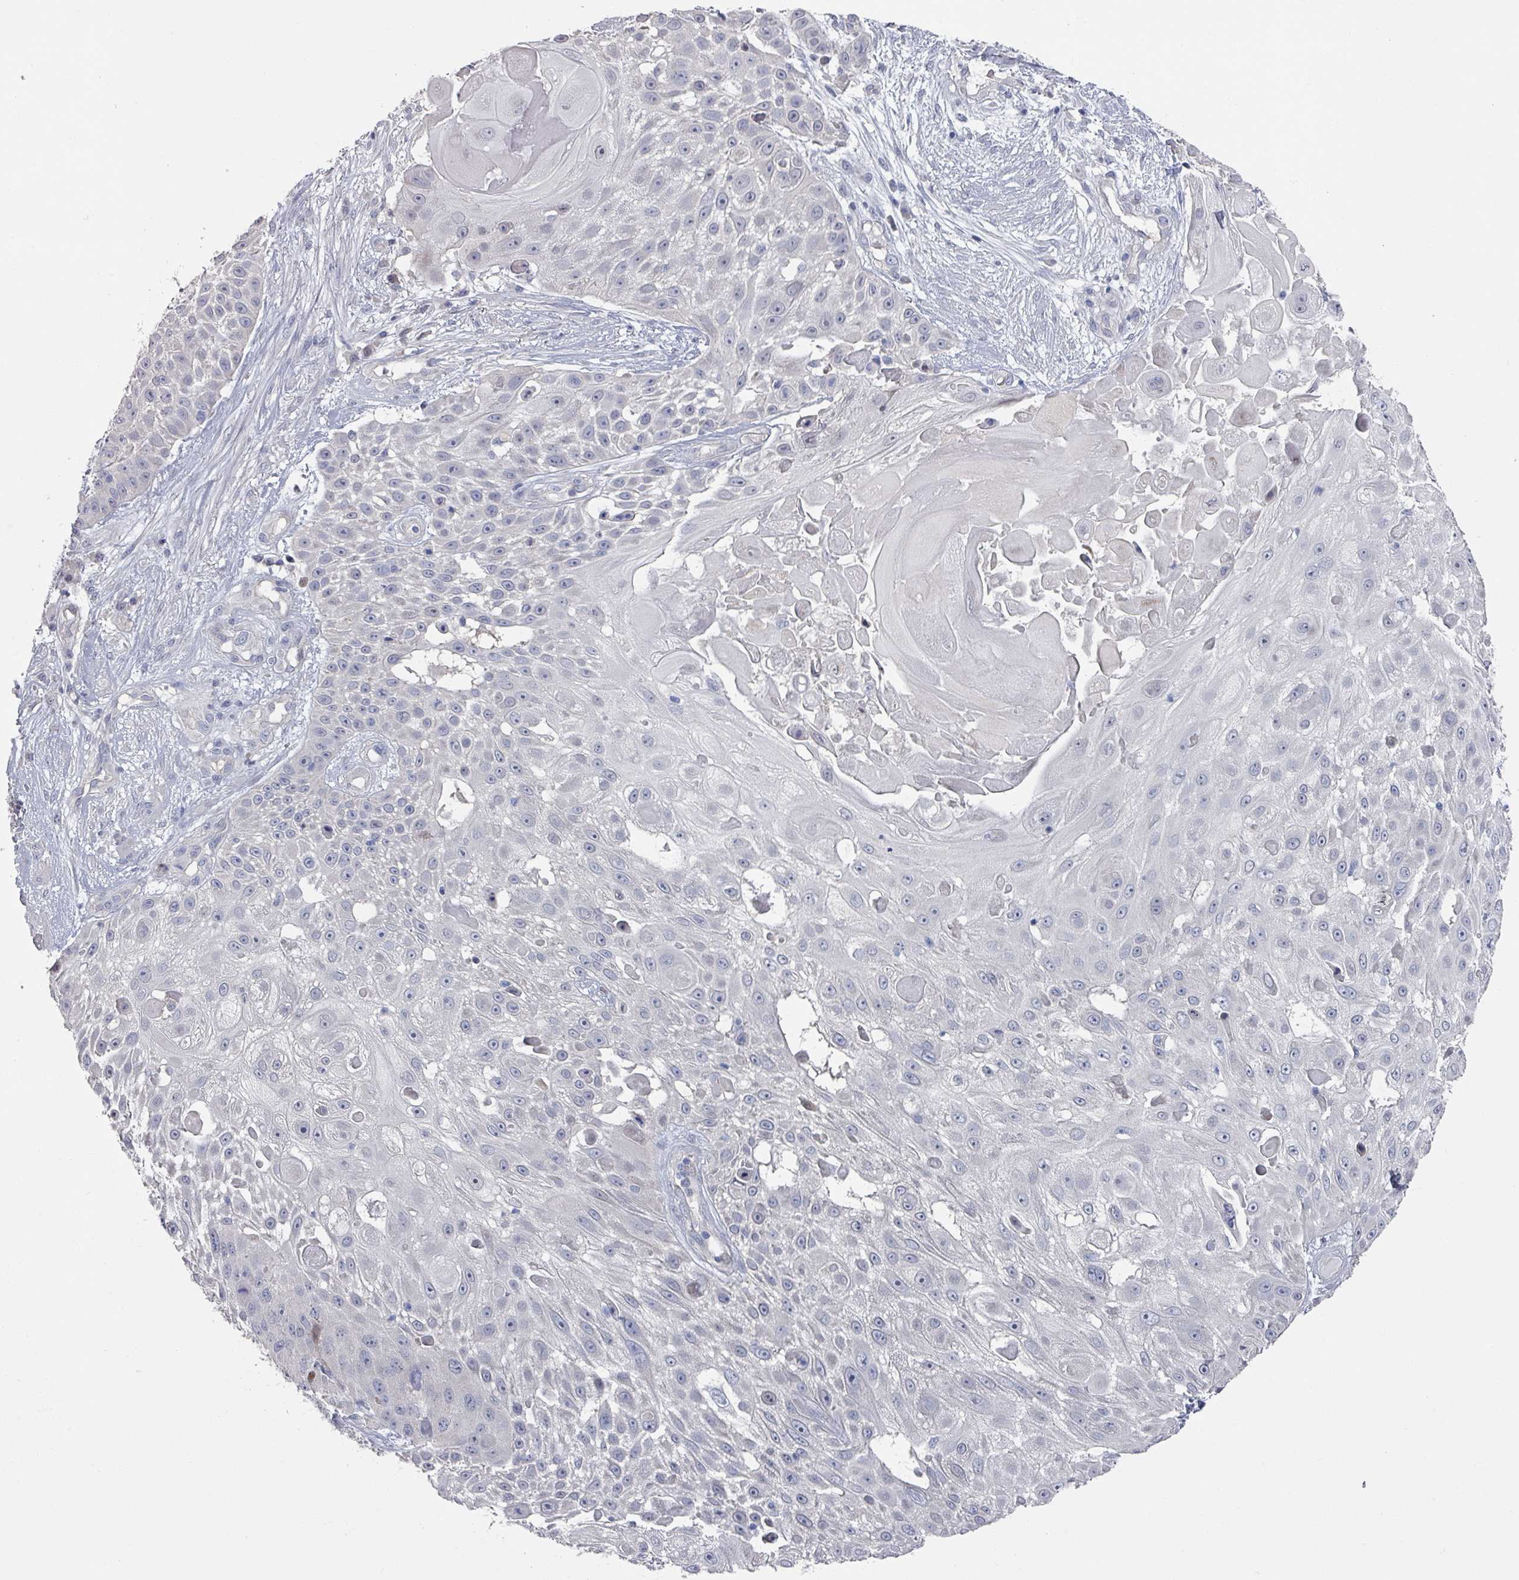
{"staining": {"intensity": "negative", "quantity": "none", "location": "none"}, "tissue": "skin cancer", "cell_type": "Tumor cells", "image_type": "cancer", "snomed": [{"axis": "morphology", "description": "Squamous cell carcinoma, NOS"}, {"axis": "topography", "description": "Skin"}], "caption": "Immunohistochemical staining of human skin cancer (squamous cell carcinoma) shows no significant expression in tumor cells.", "gene": "EFL1", "patient": {"sex": "female", "age": 86}}